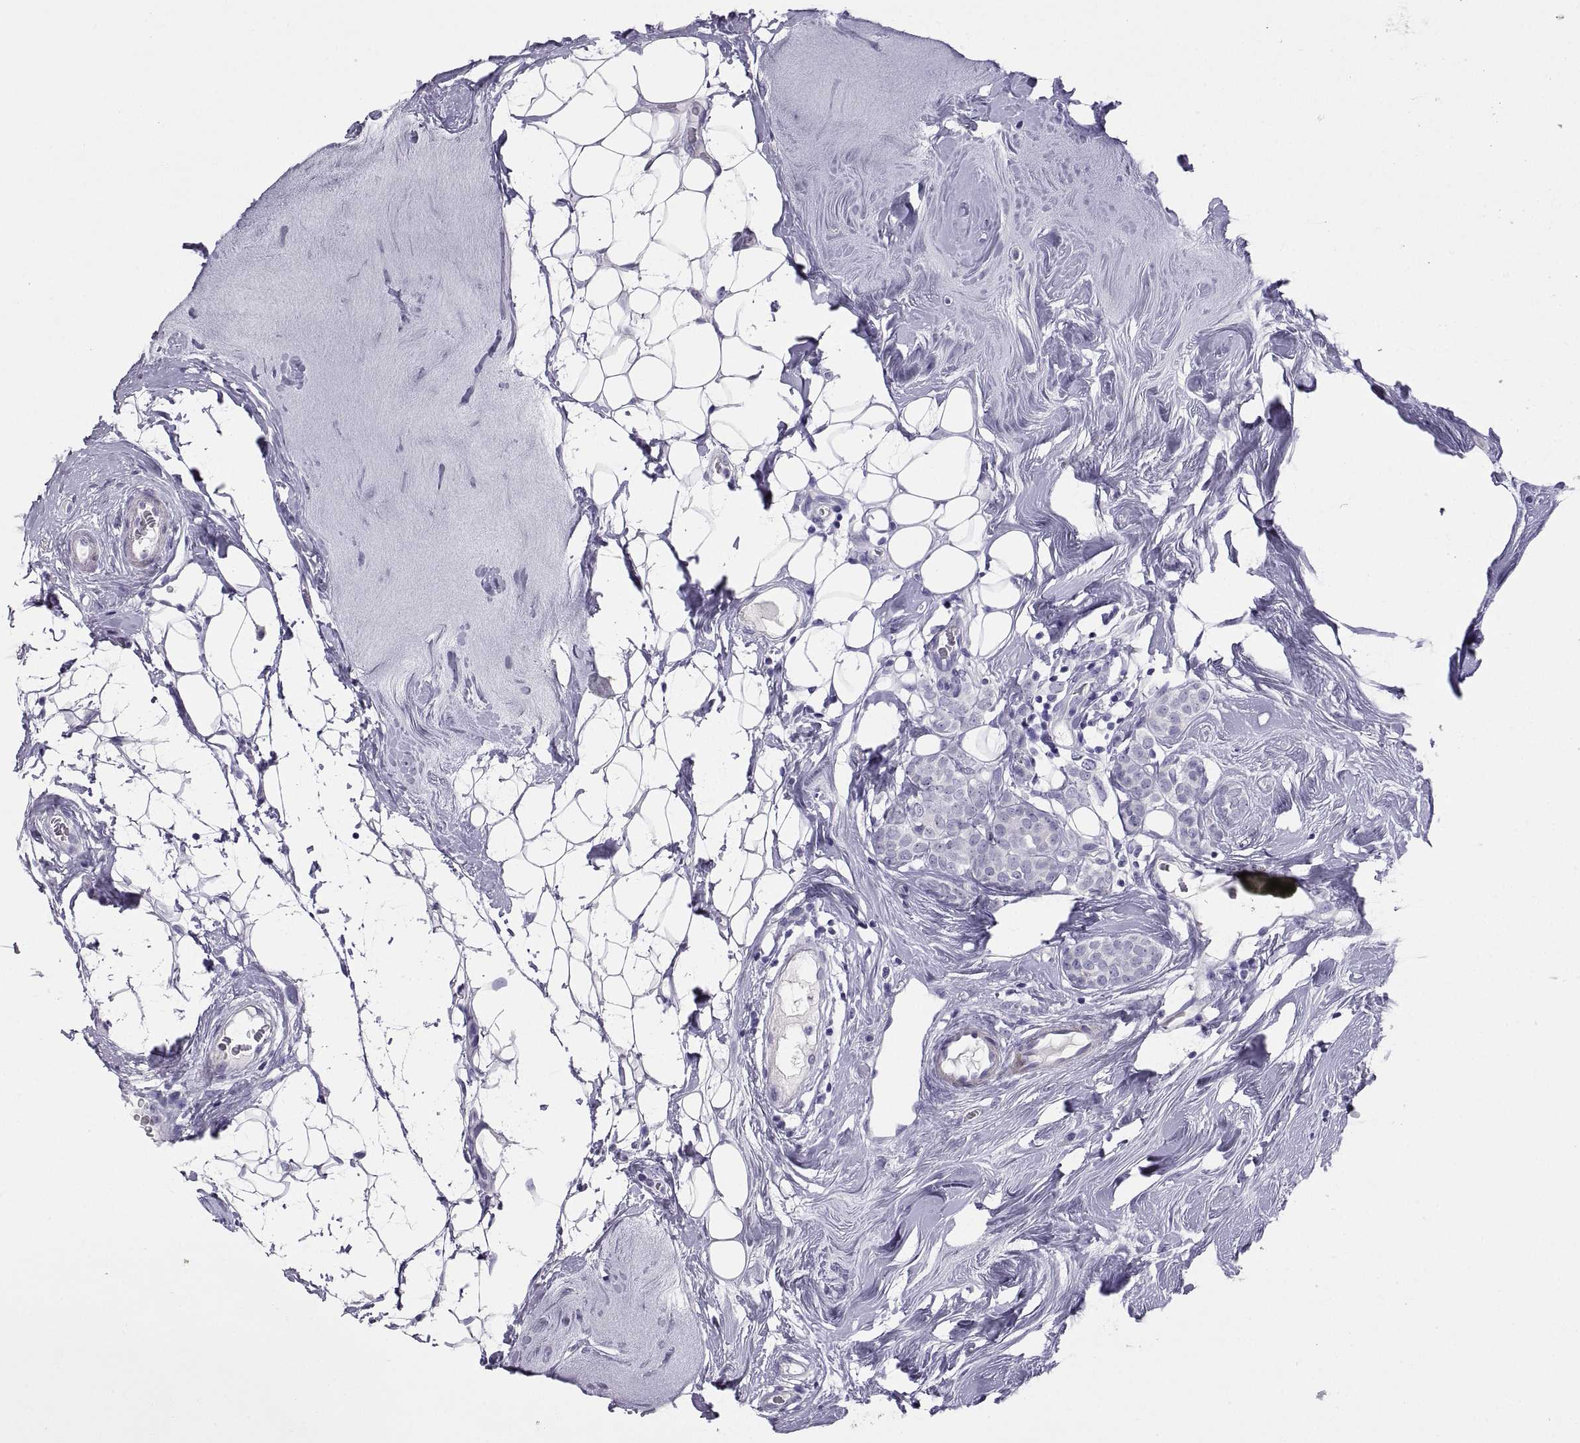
{"staining": {"intensity": "negative", "quantity": "none", "location": "none"}, "tissue": "breast cancer", "cell_type": "Tumor cells", "image_type": "cancer", "snomed": [{"axis": "morphology", "description": "Lobular carcinoma"}, {"axis": "topography", "description": "Breast"}], "caption": "Tumor cells show no significant protein positivity in breast lobular carcinoma.", "gene": "RGS20", "patient": {"sex": "female", "age": 49}}